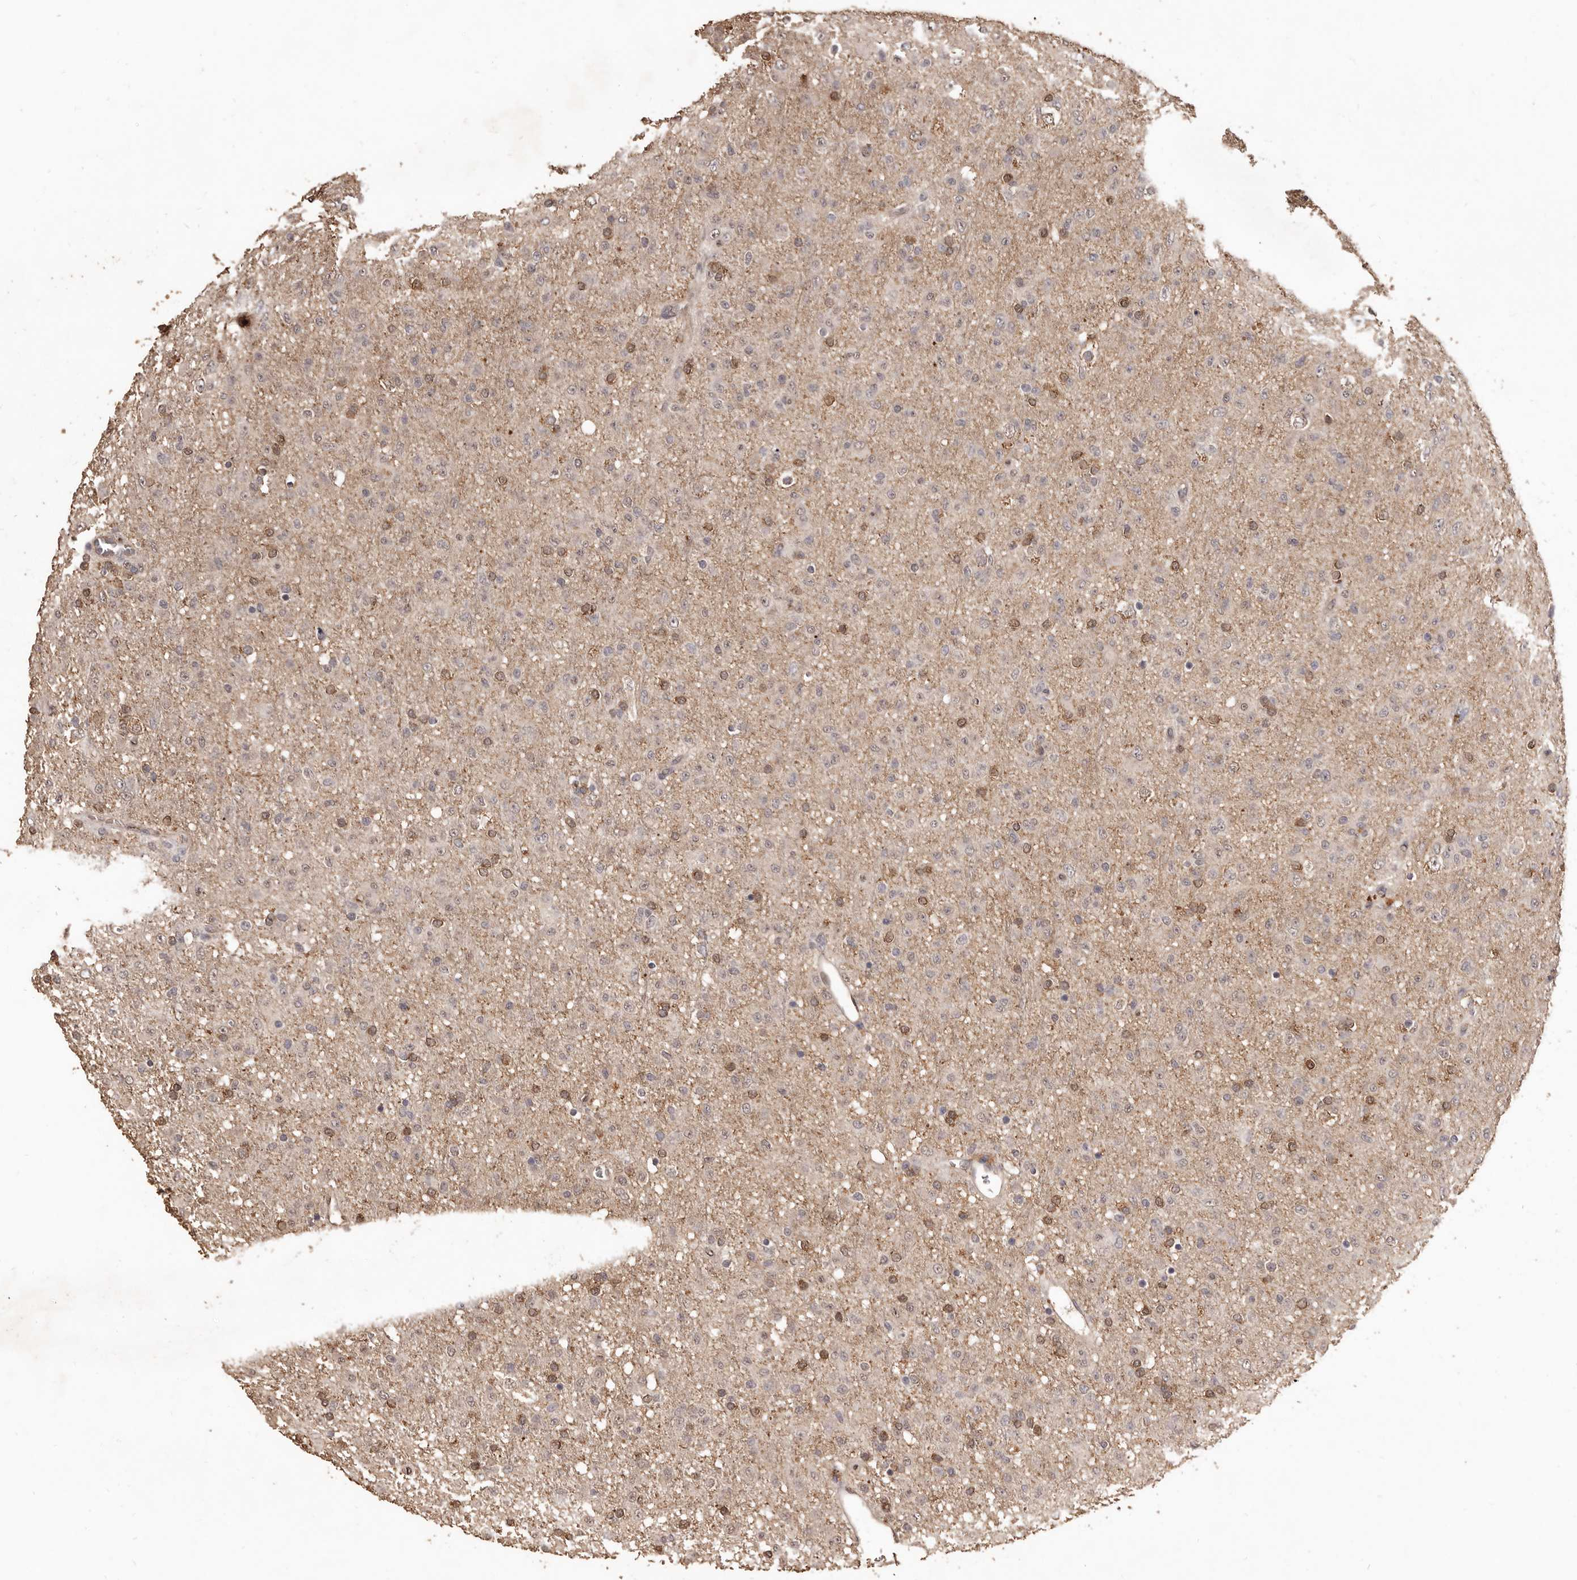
{"staining": {"intensity": "weak", "quantity": "<25%", "location": "nuclear"}, "tissue": "glioma", "cell_type": "Tumor cells", "image_type": "cancer", "snomed": [{"axis": "morphology", "description": "Glioma, malignant, Low grade"}, {"axis": "topography", "description": "Brain"}], "caption": "Malignant glioma (low-grade) stained for a protein using immunohistochemistry (IHC) displays no positivity tumor cells.", "gene": "INAVA", "patient": {"sex": "male", "age": 65}}